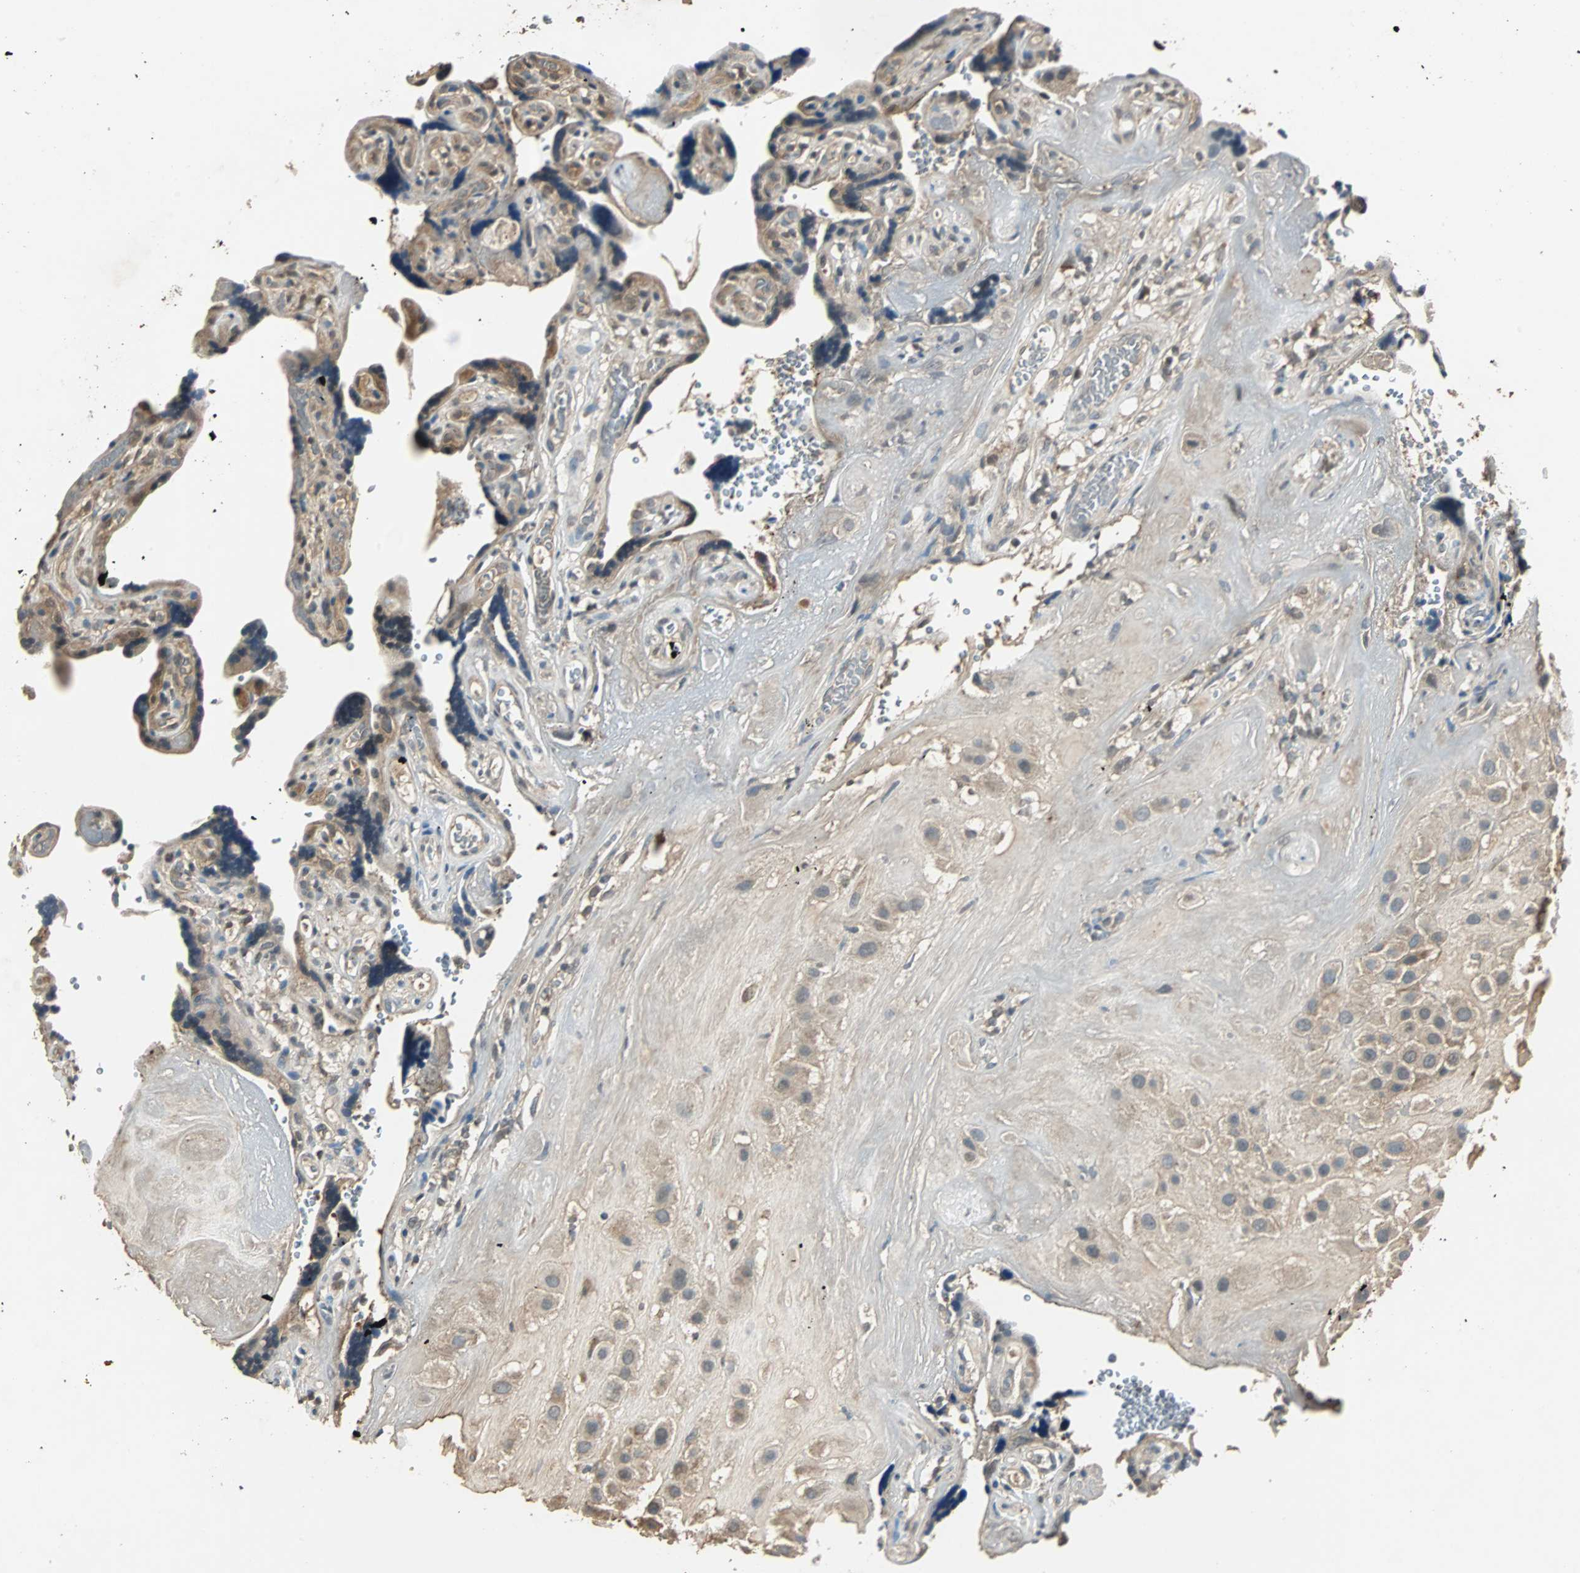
{"staining": {"intensity": "moderate", "quantity": ">75%", "location": "cytoplasmic/membranous,nuclear"}, "tissue": "placenta", "cell_type": "Decidual cells", "image_type": "normal", "snomed": [{"axis": "morphology", "description": "Normal tissue, NOS"}, {"axis": "topography", "description": "Placenta"}], "caption": "Unremarkable placenta displays moderate cytoplasmic/membranous,nuclear positivity in approximately >75% of decidual cells, visualized by immunohistochemistry.", "gene": "ABHD2", "patient": {"sex": "female", "age": 30}}